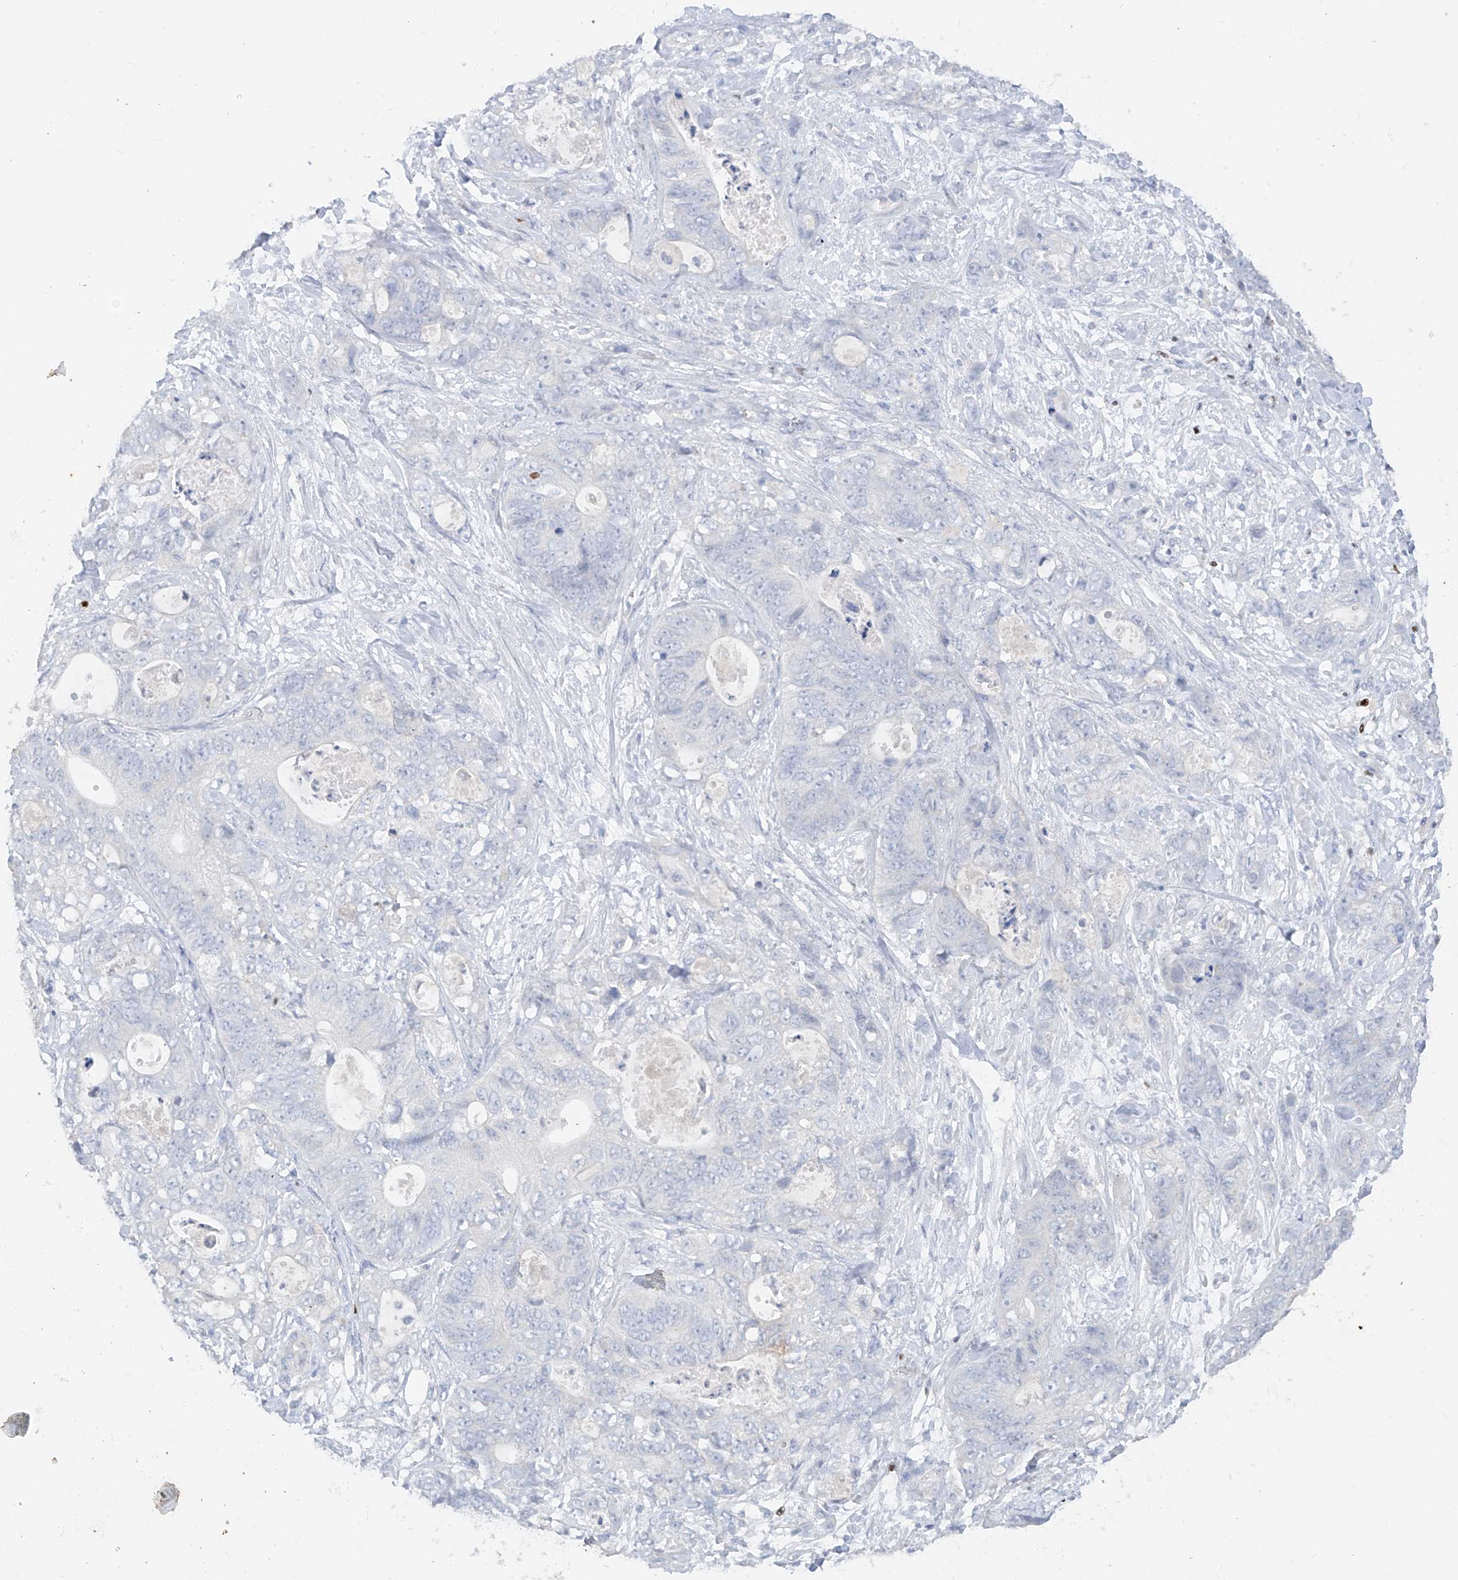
{"staining": {"intensity": "negative", "quantity": "none", "location": "none"}, "tissue": "stomach cancer", "cell_type": "Tumor cells", "image_type": "cancer", "snomed": [{"axis": "morphology", "description": "Normal tissue, NOS"}, {"axis": "morphology", "description": "Adenocarcinoma, NOS"}, {"axis": "topography", "description": "Stomach"}], "caption": "Tumor cells are negative for brown protein staining in stomach cancer (adenocarcinoma).", "gene": "TBX21", "patient": {"sex": "female", "age": 89}}